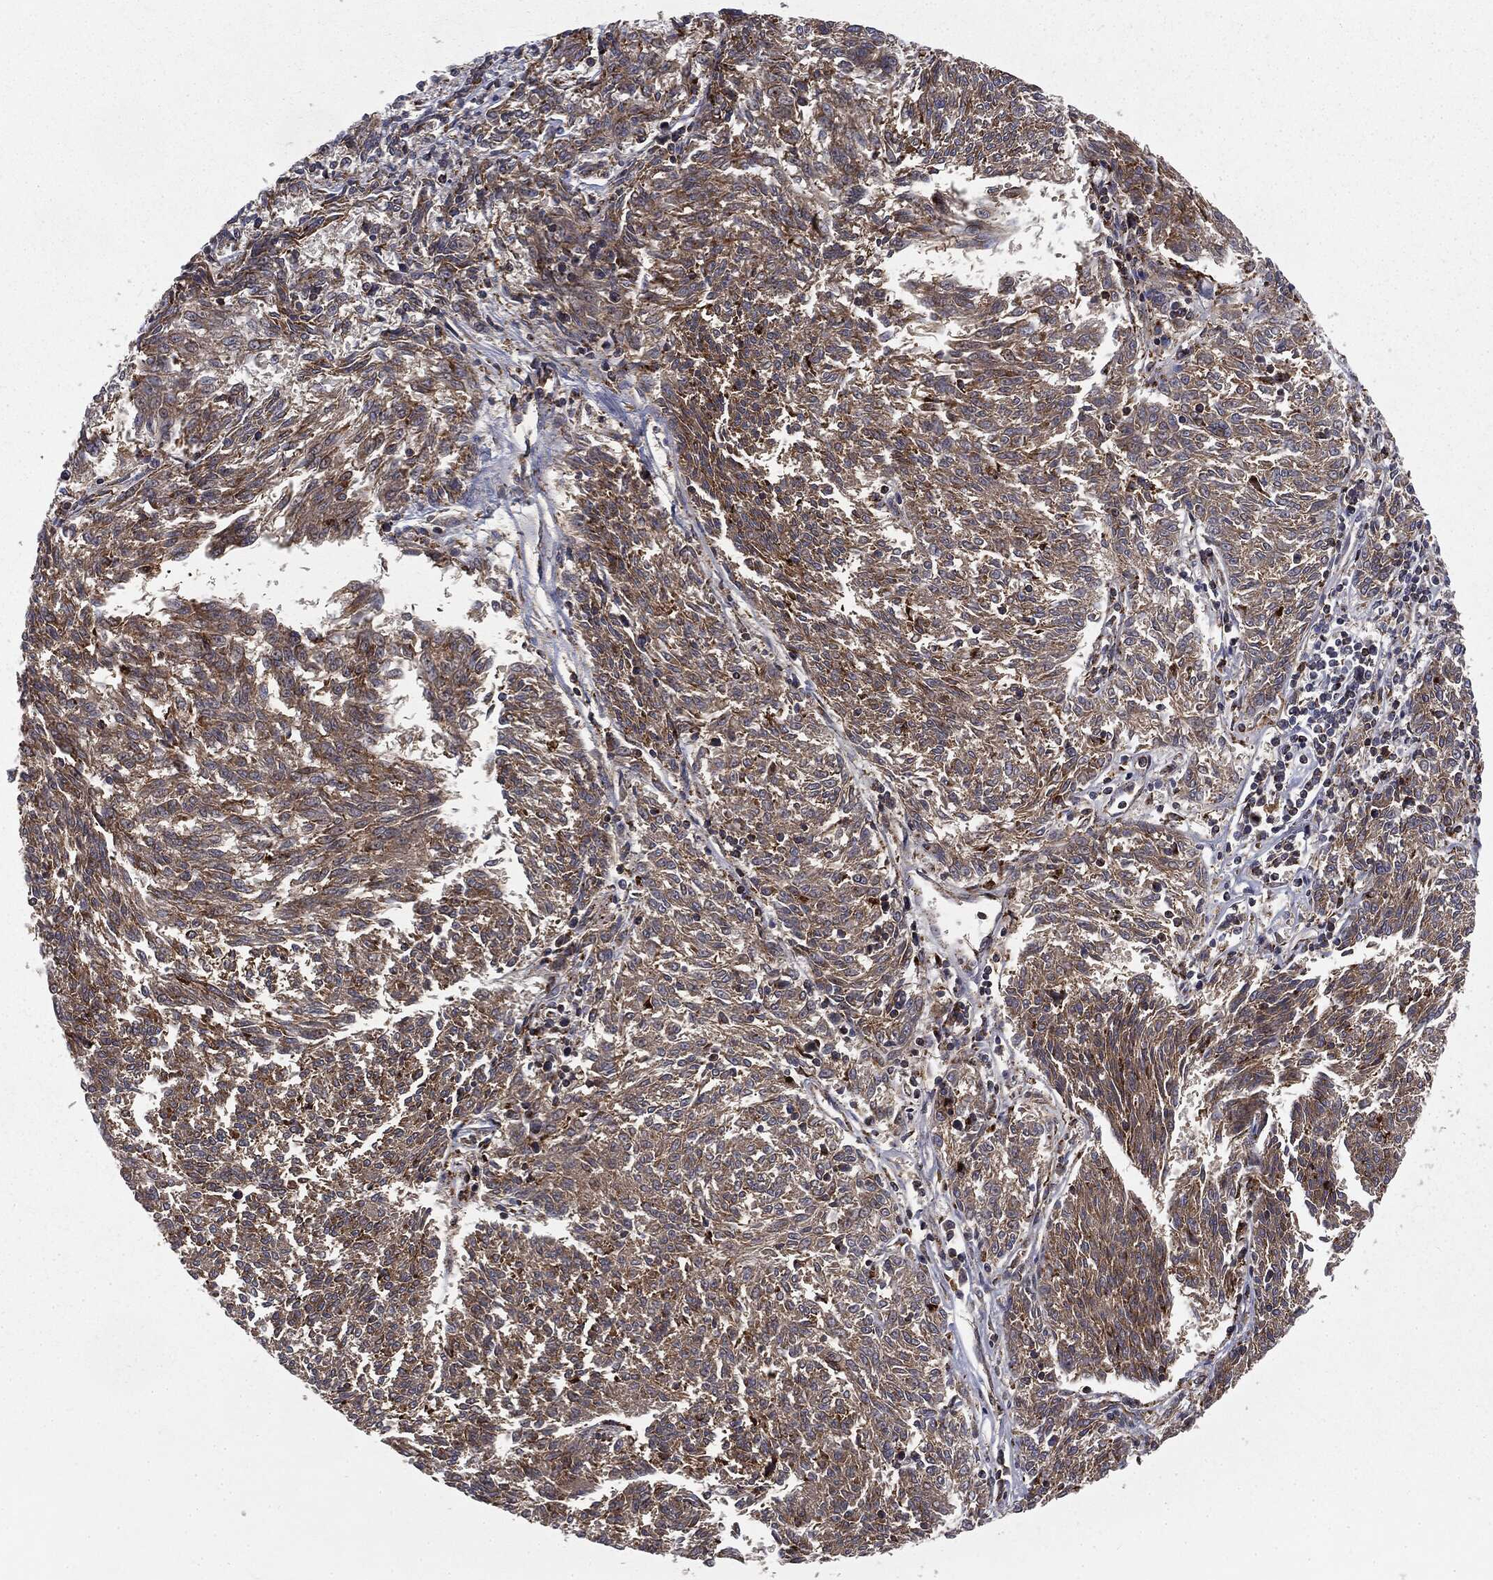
{"staining": {"intensity": "weak", "quantity": ">75%", "location": "cytoplasmic/membranous"}, "tissue": "melanoma", "cell_type": "Tumor cells", "image_type": "cancer", "snomed": [{"axis": "morphology", "description": "Malignant melanoma, NOS"}, {"axis": "topography", "description": "Skin"}], "caption": "Tumor cells demonstrate low levels of weak cytoplasmic/membranous staining in about >75% of cells in melanoma. (DAB = brown stain, brightfield microscopy at high magnification).", "gene": "CTSA", "patient": {"sex": "female", "age": 72}}